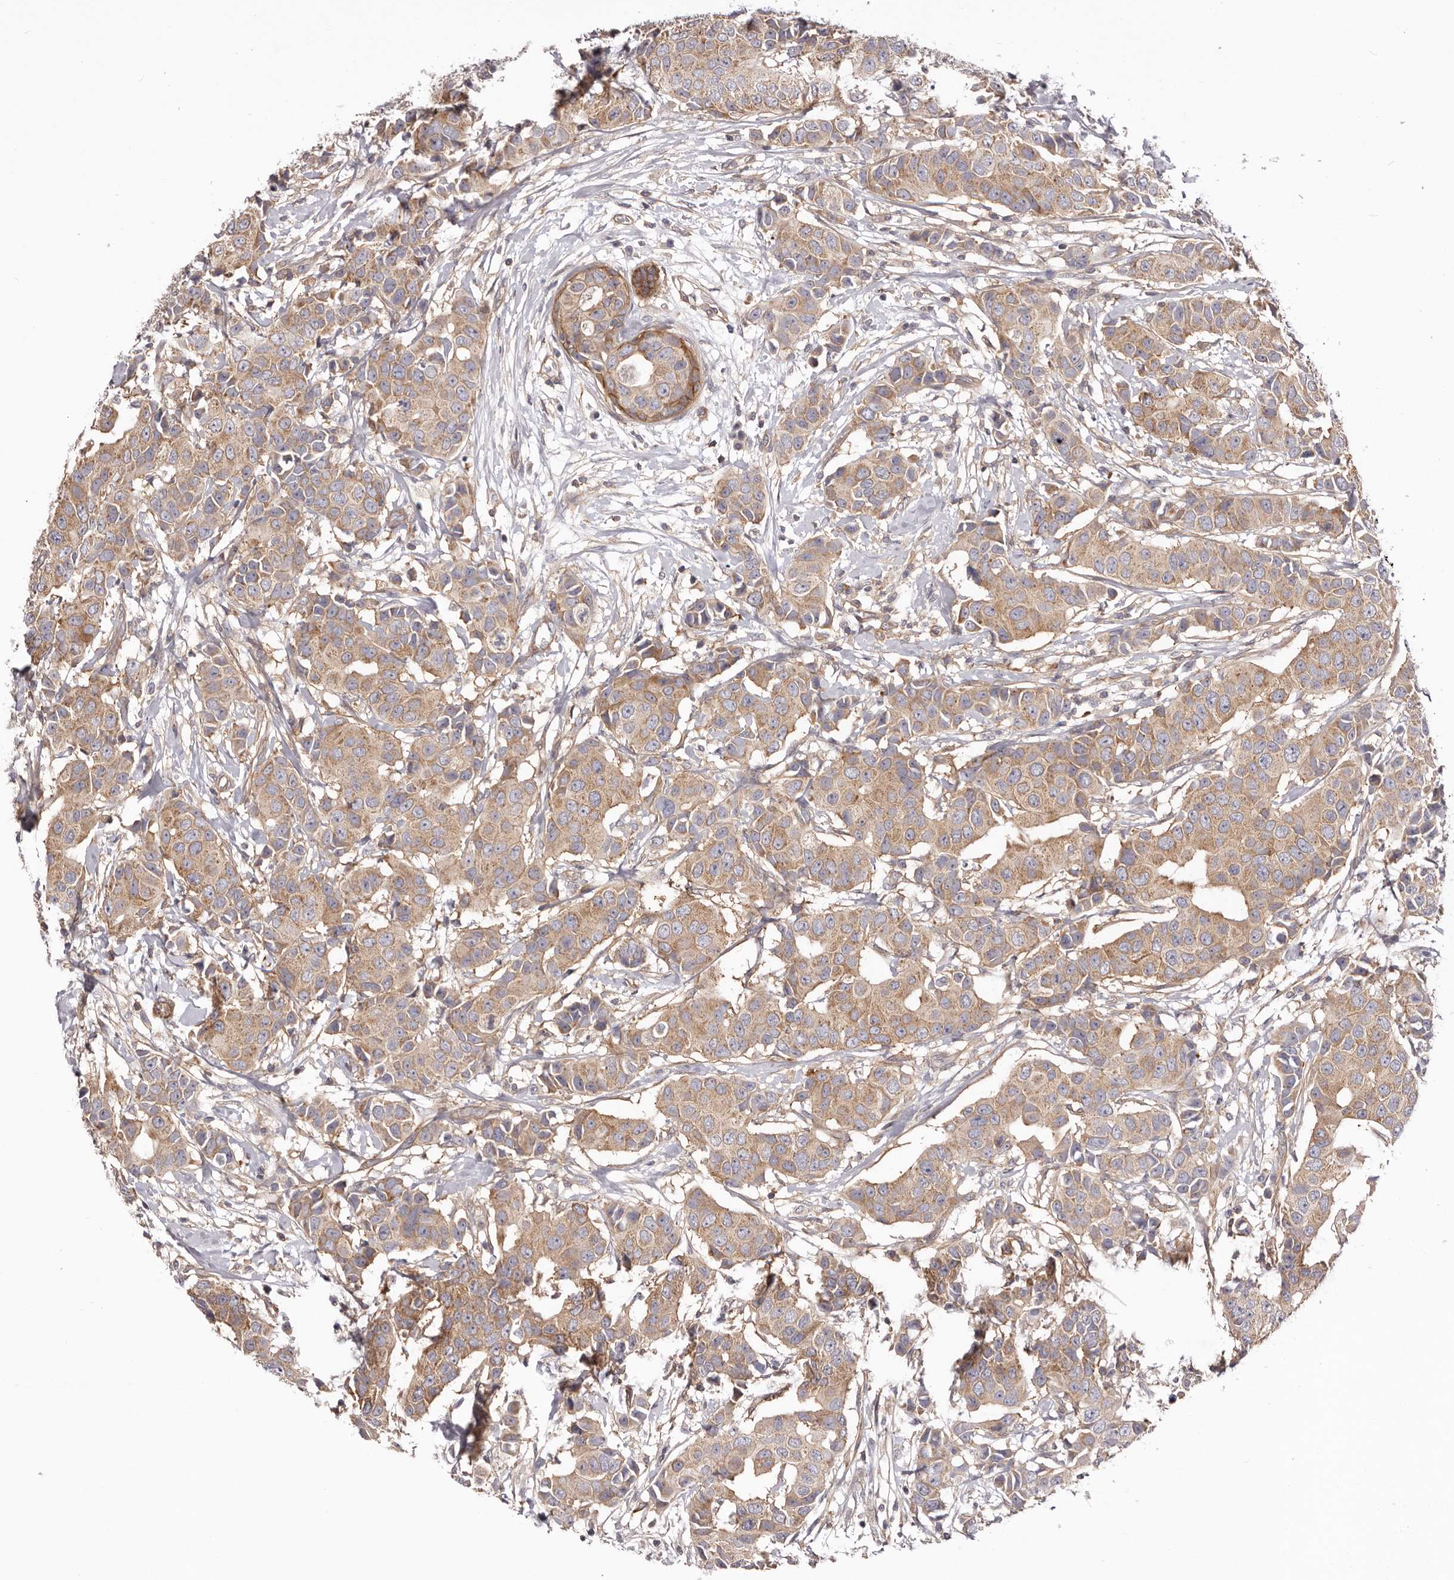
{"staining": {"intensity": "weak", "quantity": ">75%", "location": "cytoplasmic/membranous"}, "tissue": "breast cancer", "cell_type": "Tumor cells", "image_type": "cancer", "snomed": [{"axis": "morphology", "description": "Normal tissue, NOS"}, {"axis": "morphology", "description": "Duct carcinoma"}, {"axis": "topography", "description": "Breast"}], "caption": "Breast cancer stained with a brown dye reveals weak cytoplasmic/membranous positive staining in approximately >75% of tumor cells.", "gene": "DMRT2", "patient": {"sex": "female", "age": 39}}